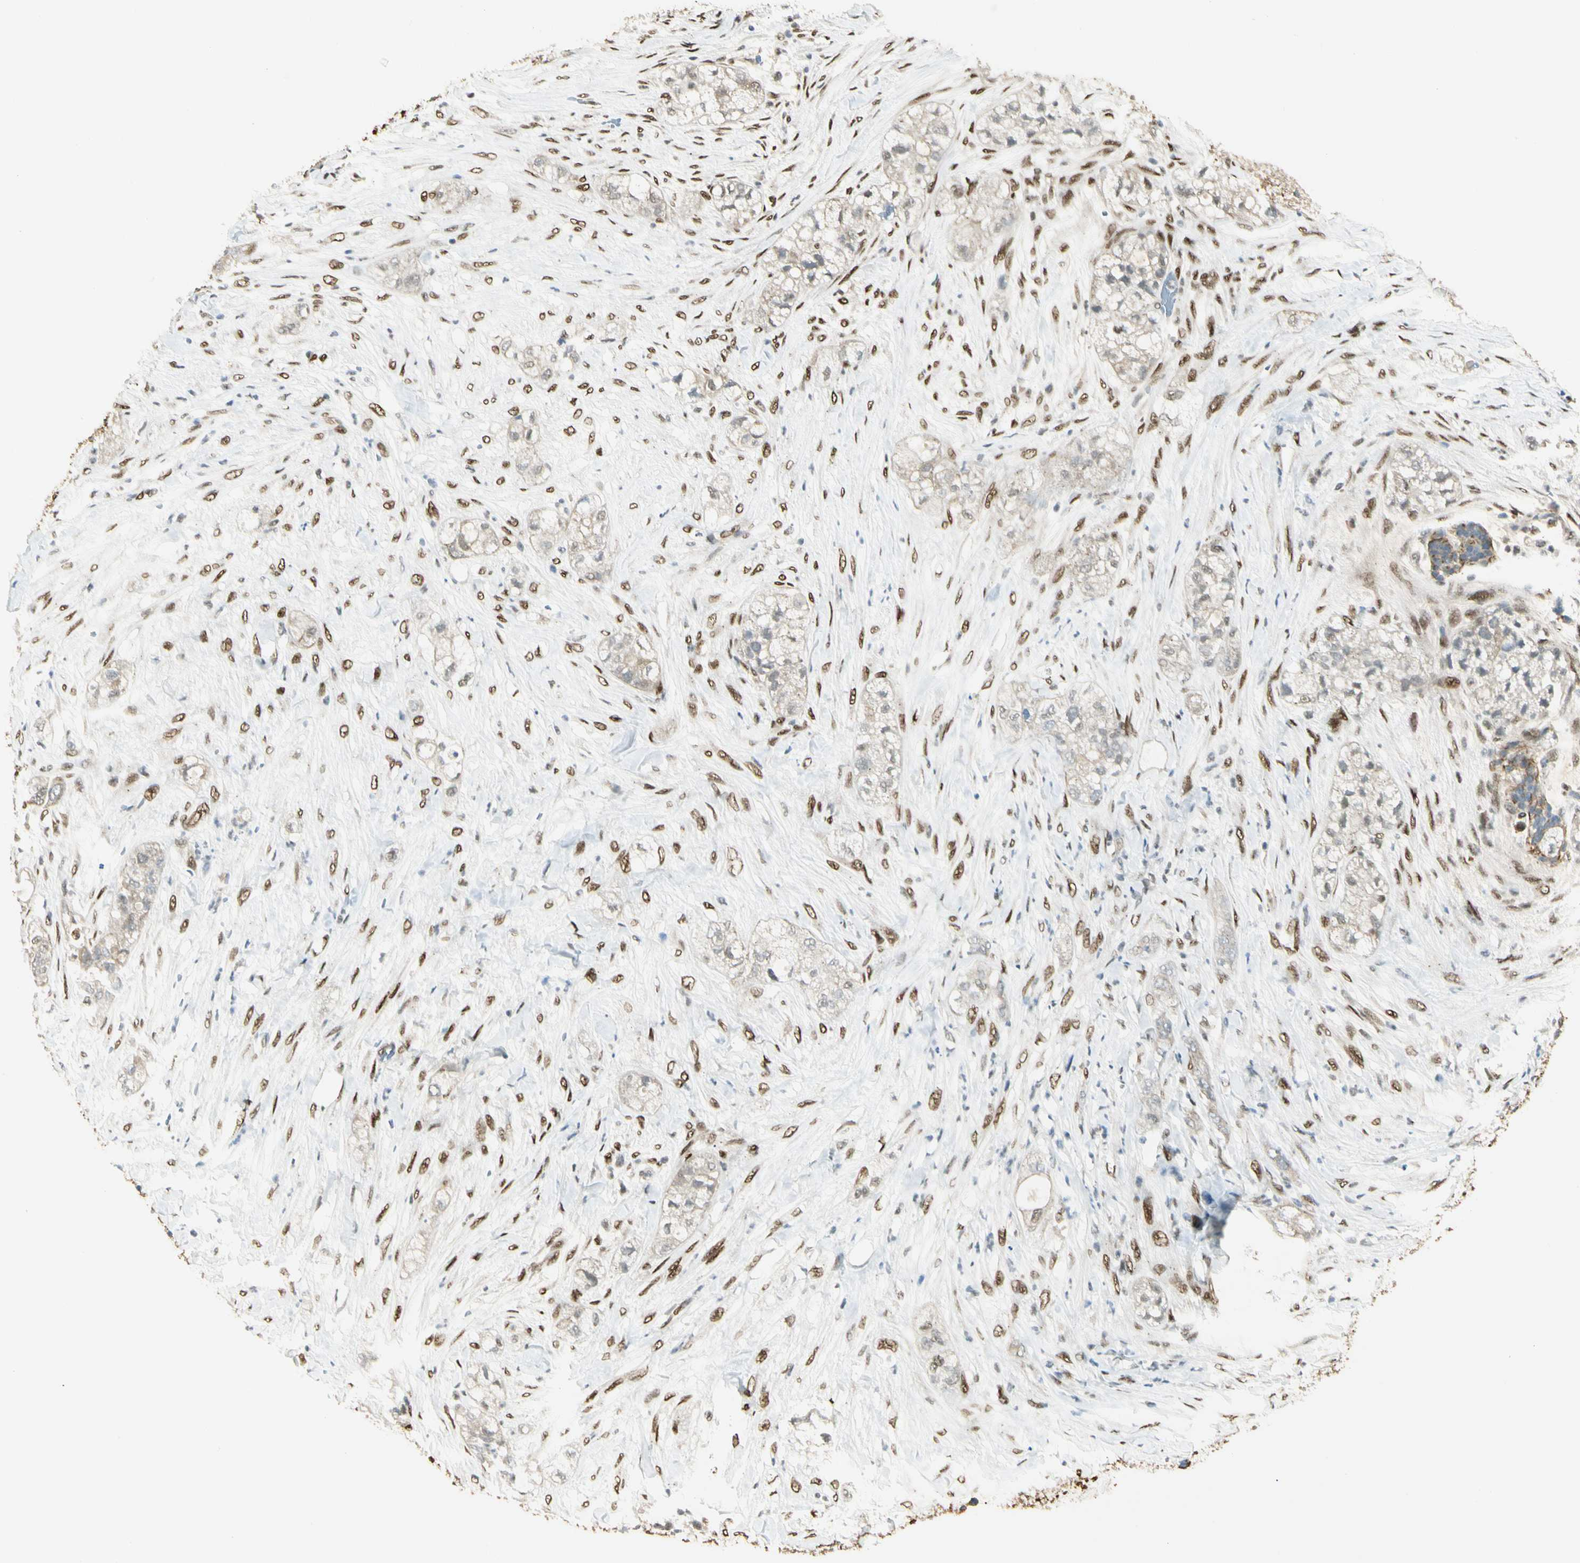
{"staining": {"intensity": "moderate", "quantity": "25%-75%", "location": "cytoplasmic/membranous"}, "tissue": "pancreatic cancer", "cell_type": "Tumor cells", "image_type": "cancer", "snomed": [{"axis": "morphology", "description": "Adenocarcinoma, NOS"}, {"axis": "topography", "description": "Pancreas"}], "caption": "Protein staining reveals moderate cytoplasmic/membranous staining in about 25%-75% of tumor cells in adenocarcinoma (pancreatic). (IHC, brightfield microscopy, high magnification).", "gene": "ATXN1", "patient": {"sex": "female", "age": 78}}